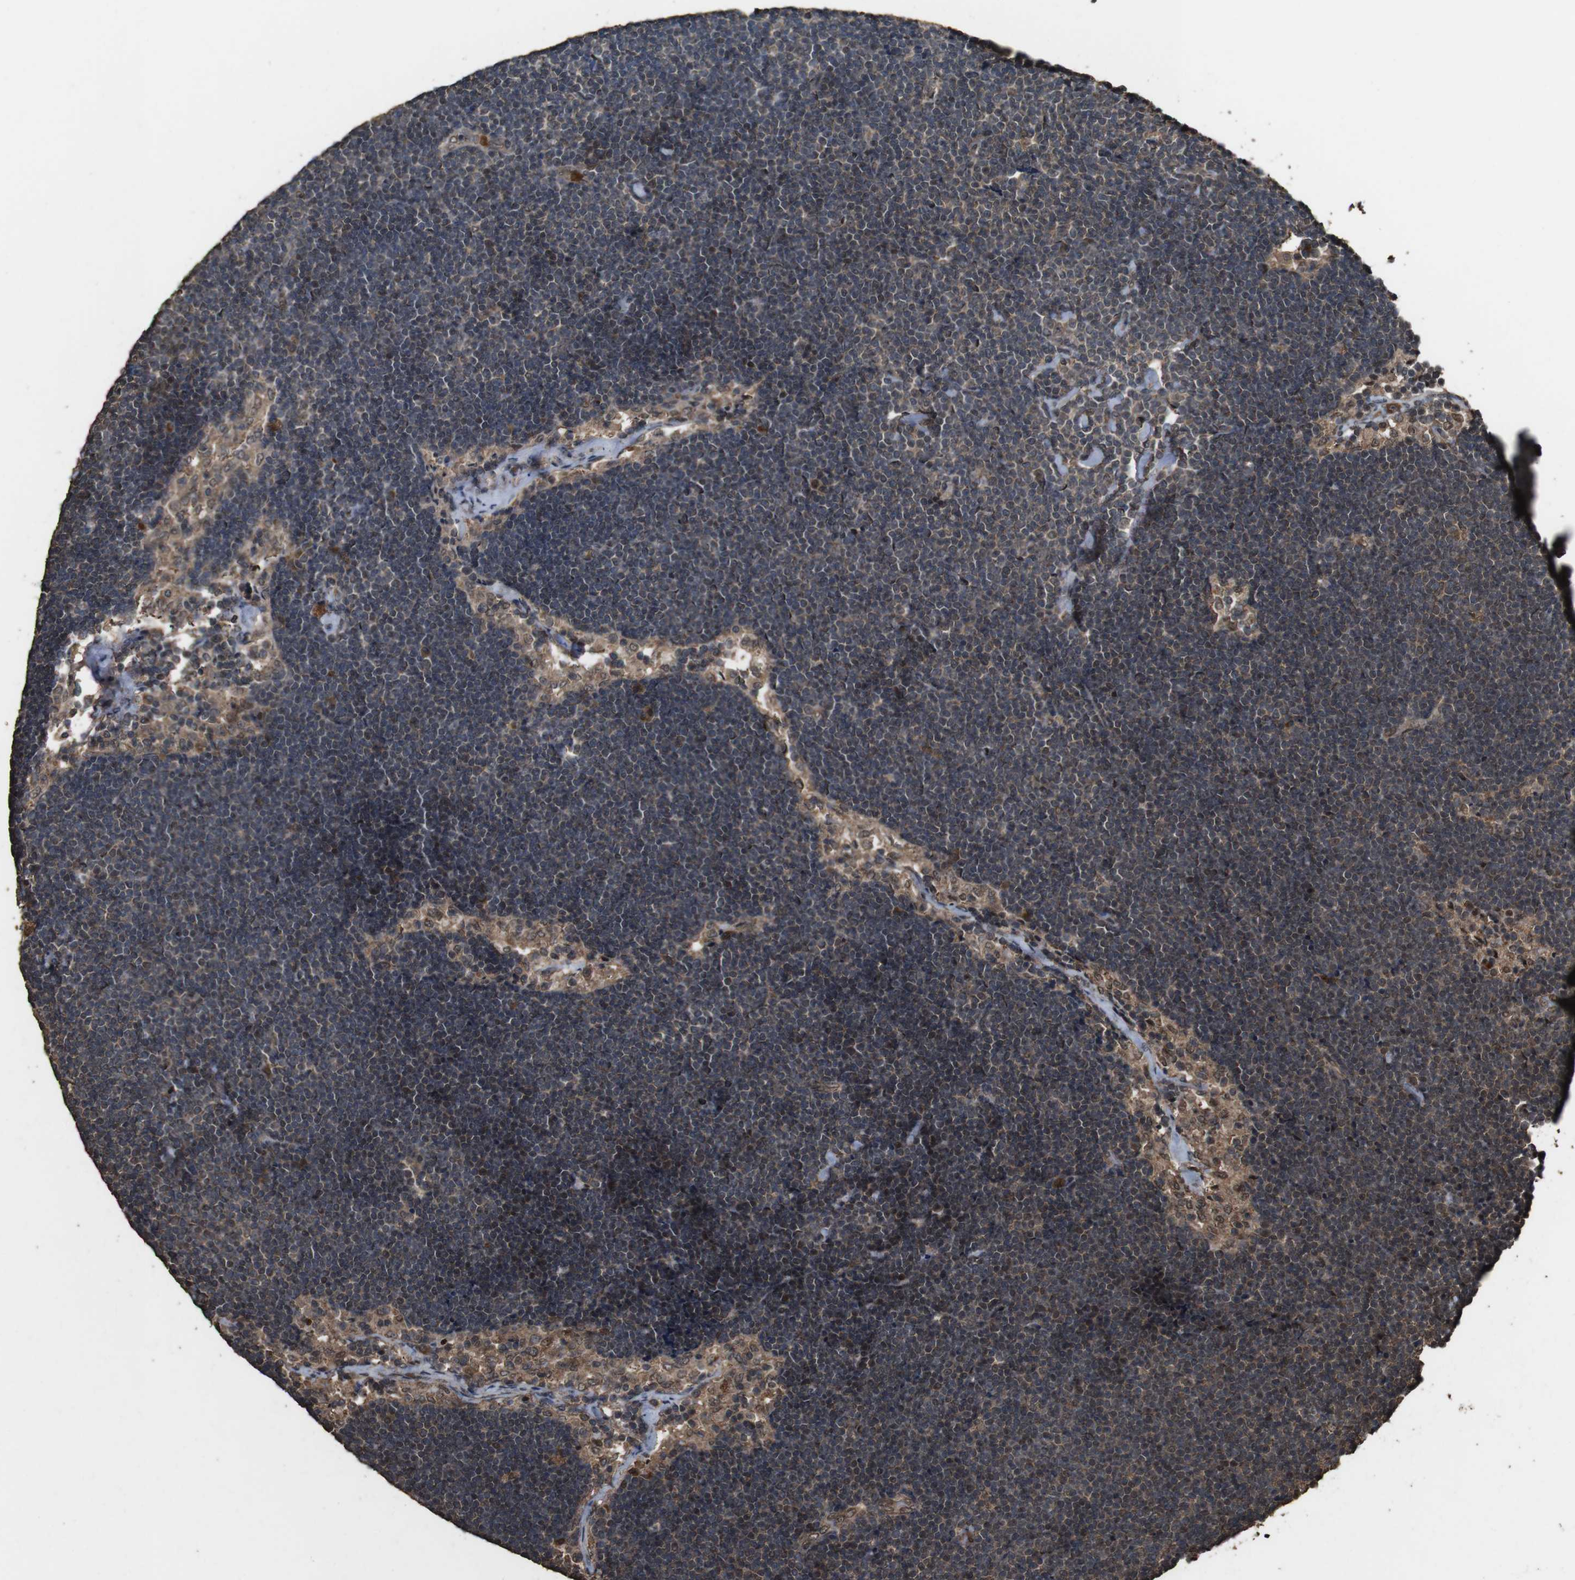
{"staining": {"intensity": "moderate", "quantity": "25%-75%", "location": "cytoplasmic/membranous"}, "tissue": "lymph node", "cell_type": "Germinal center cells", "image_type": "normal", "snomed": [{"axis": "morphology", "description": "Normal tissue, NOS"}, {"axis": "topography", "description": "Lymph node"}], "caption": "Normal lymph node shows moderate cytoplasmic/membranous staining in approximately 25%-75% of germinal center cells, visualized by immunohistochemistry. The protein is stained brown, and the nuclei are stained in blue (DAB IHC with brightfield microscopy, high magnification).", "gene": "RRAS2", "patient": {"sex": "male", "age": 63}}